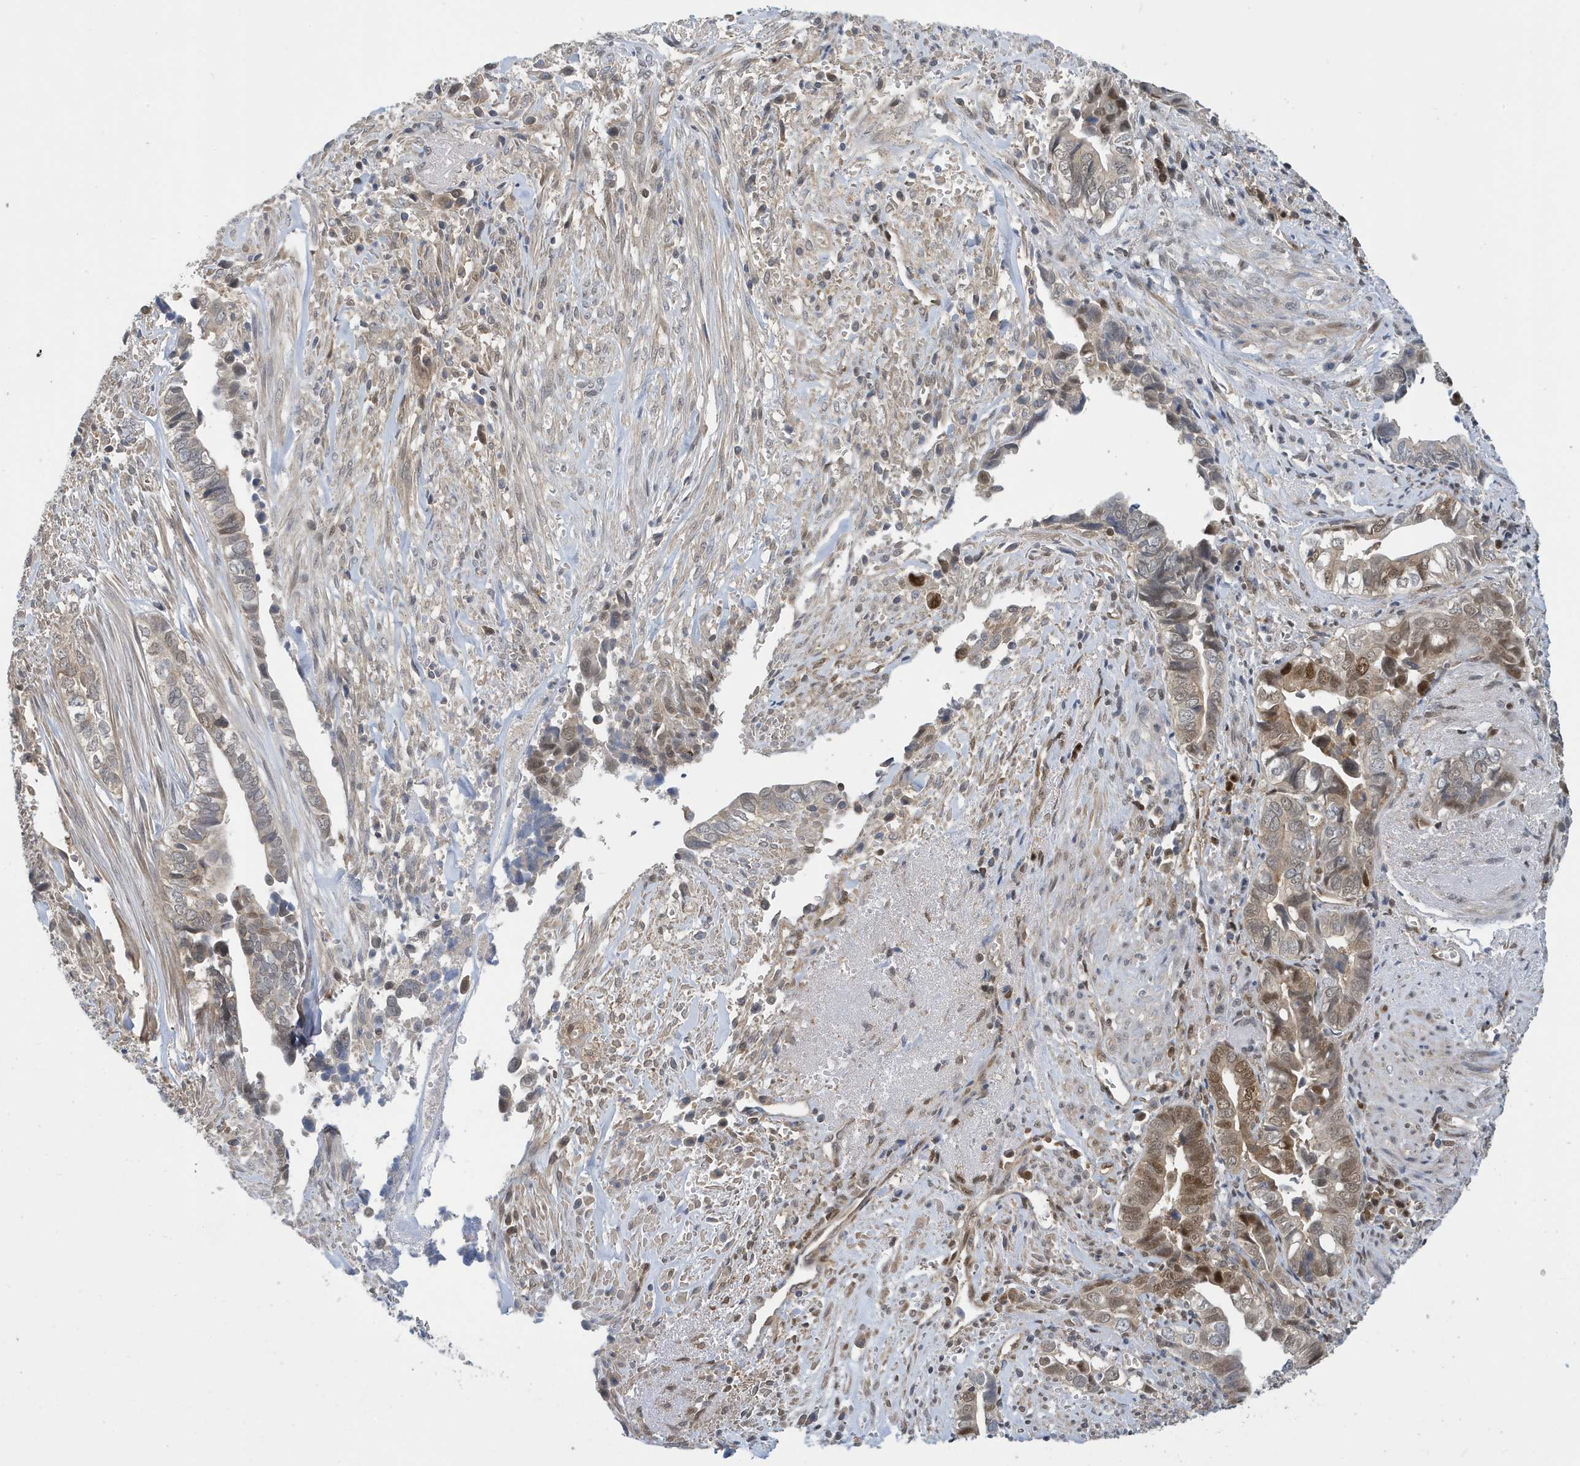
{"staining": {"intensity": "moderate", "quantity": "25%-75%", "location": "cytoplasmic/membranous,nuclear"}, "tissue": "liver cancer", "cell_type": "Tumor cells", "image_type": "cancer", "snomed": [{"axis": "morphology", "description": "Cholangiocarcinoma"}, {"axis": "topography", "description": "Liver"}], "caption": "Liver cholangiocarcinoma stained with a brown dye reveals moderate cytoplasmic/membranous and nuclear positive positivity in about 25%-75% of tumor cells.", "gene": "NCOA7", "patient": {"sex": "female", "age": 79}}